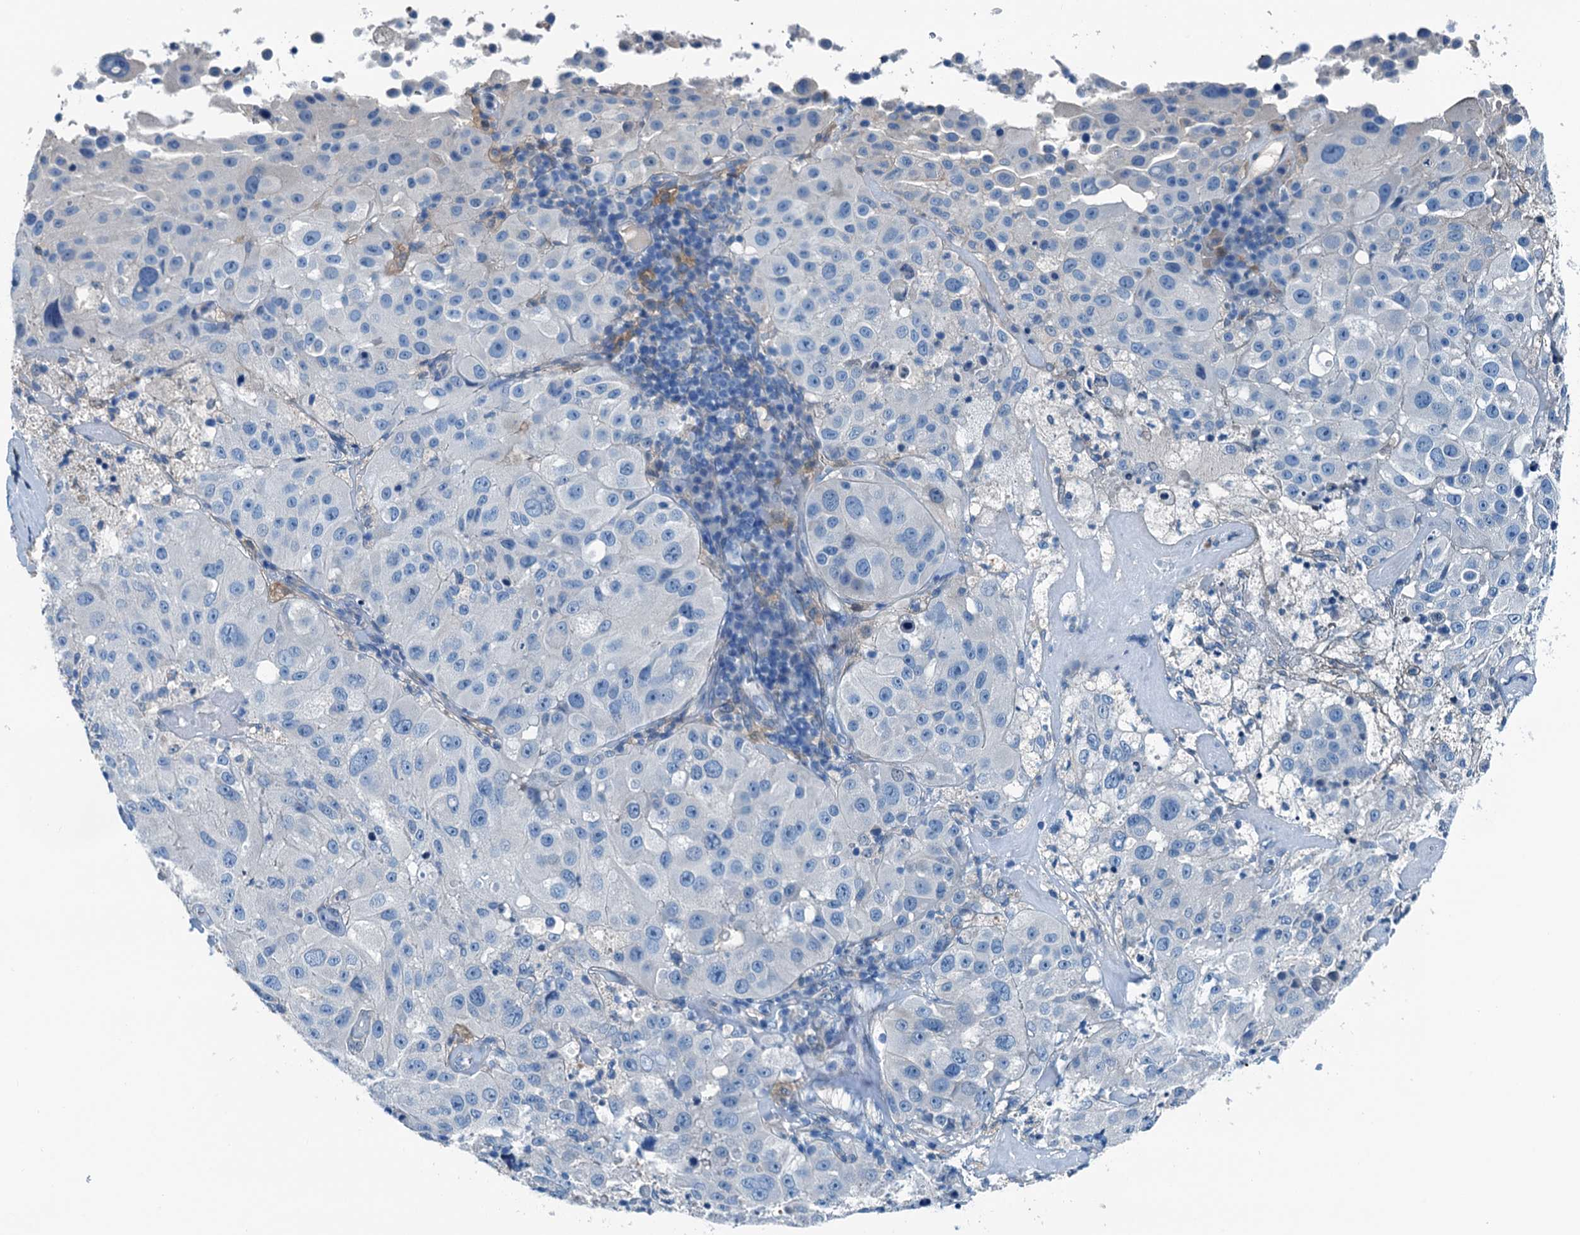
{"staining": {"intensity": "negative", "quantity": "none", "location": "none"}, "tissue": "melanoma", "cell_type": "Tumor cells", "image_type": "cancer", "snomed": [{"axis": "morphology", "description": "Malignant melanoma, Metastatic site"}, {"axis": "topography", "description": "Lymph node"}], "caption": "Tumor cells are negative for brown protein staining in melanoma.", "gene": "RAB3IL1", "patient": {"sex": "male", "age": 62}}